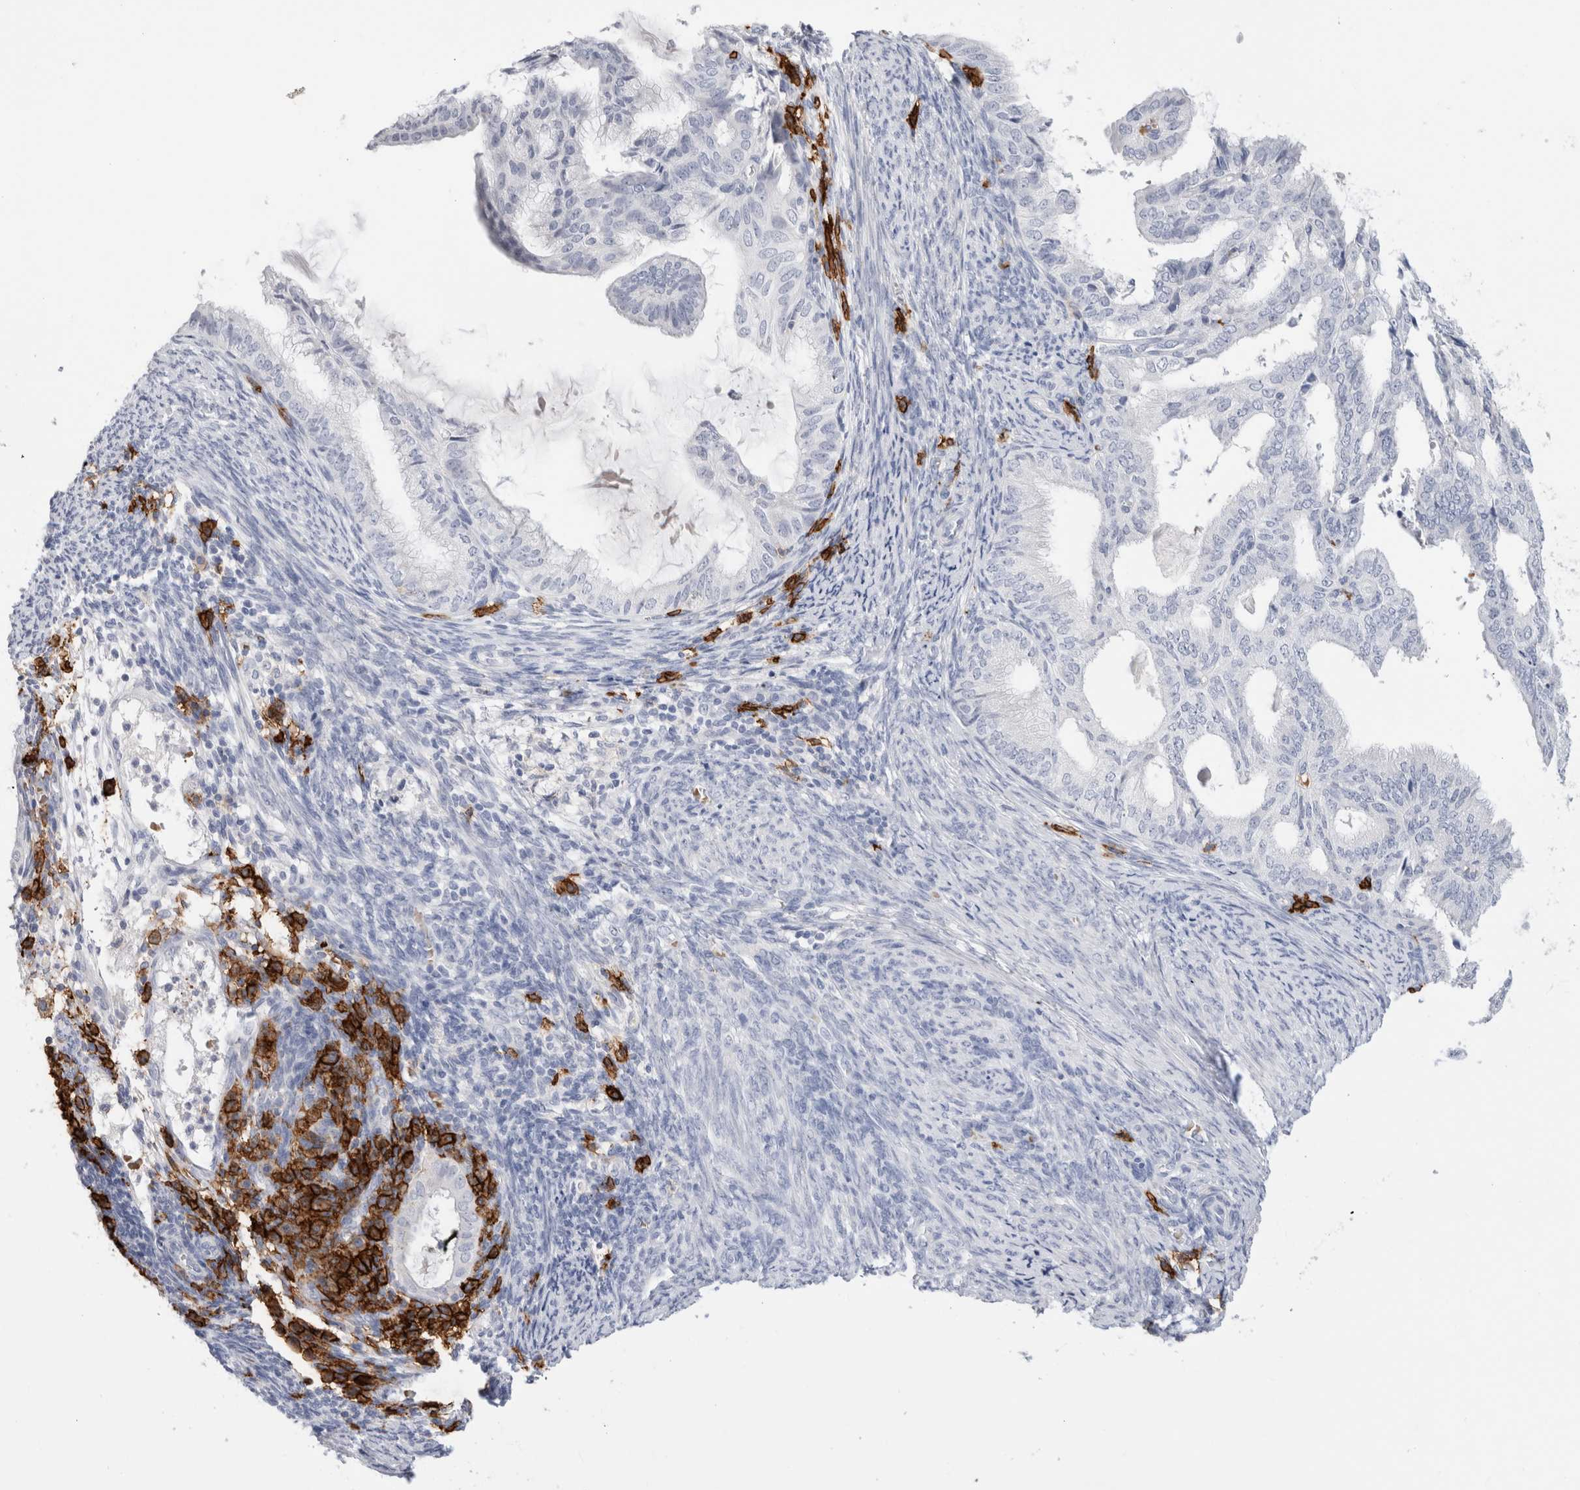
{"staining": {"intensity": "negative", "quantity": "none", "location": "none"}, "tissue": "endometrial cancer", "cell_type": "Tumor cells", "image_type": "cancer", "snomed": [{"axis": "morphology", "description": "Adenocarcinoma, NOS"}, {"axis": "topography", "description": "Endometrium"}], "caption": "IHC histopathology image of neoplastic tissue: human endometrial cancer (adenocarcinoma) stained with DAB exhibits no significant protein positivity in tumor cells.", "gene": "CD38", "patient": {"sex": "female", "age": 58}}